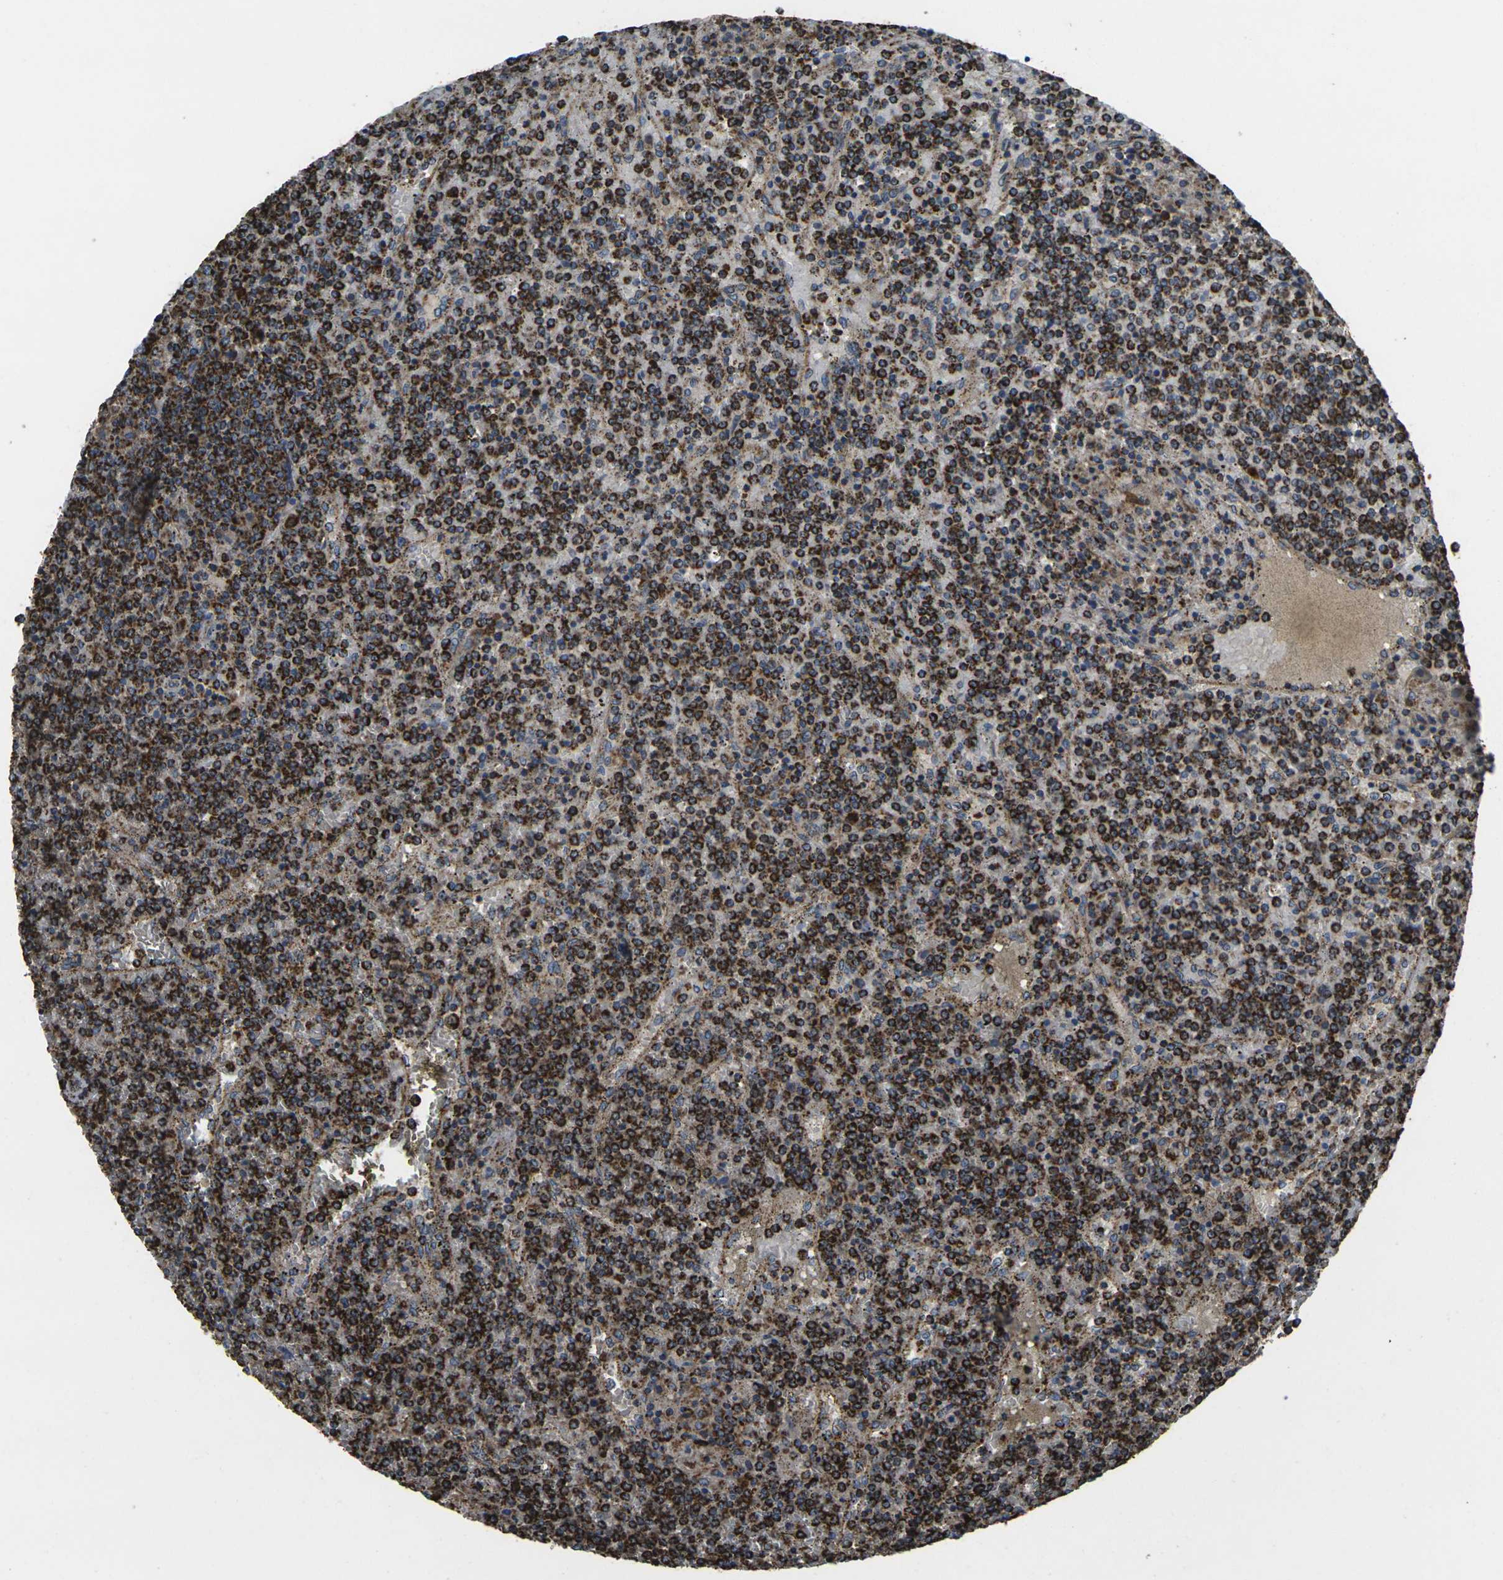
{"staining": {"intensity": "strong", "quantity": ">75%", "location": "cytoplasmic/membranous"}, "tissue": "lymphoma", "cell_type": "Tumor cells", "image_type": "cancer", "snomed": [{"axis": "morphology", "description": "Malignant lymphoma, non-Hodgkin's type, Low grade"}, {"axis": "topography", "description": "Spleen"}], "caption": "A brown stain shows strong cytoplasmic/membranous expression of a protein in human lymphoma tumor cells. Using DAB (brown) and hematoxylin (blue) stains, captured at high magnification using brightfield microscopy.", "gene": "KLHL5", "patient": {"sex": "female", "age": 19}}